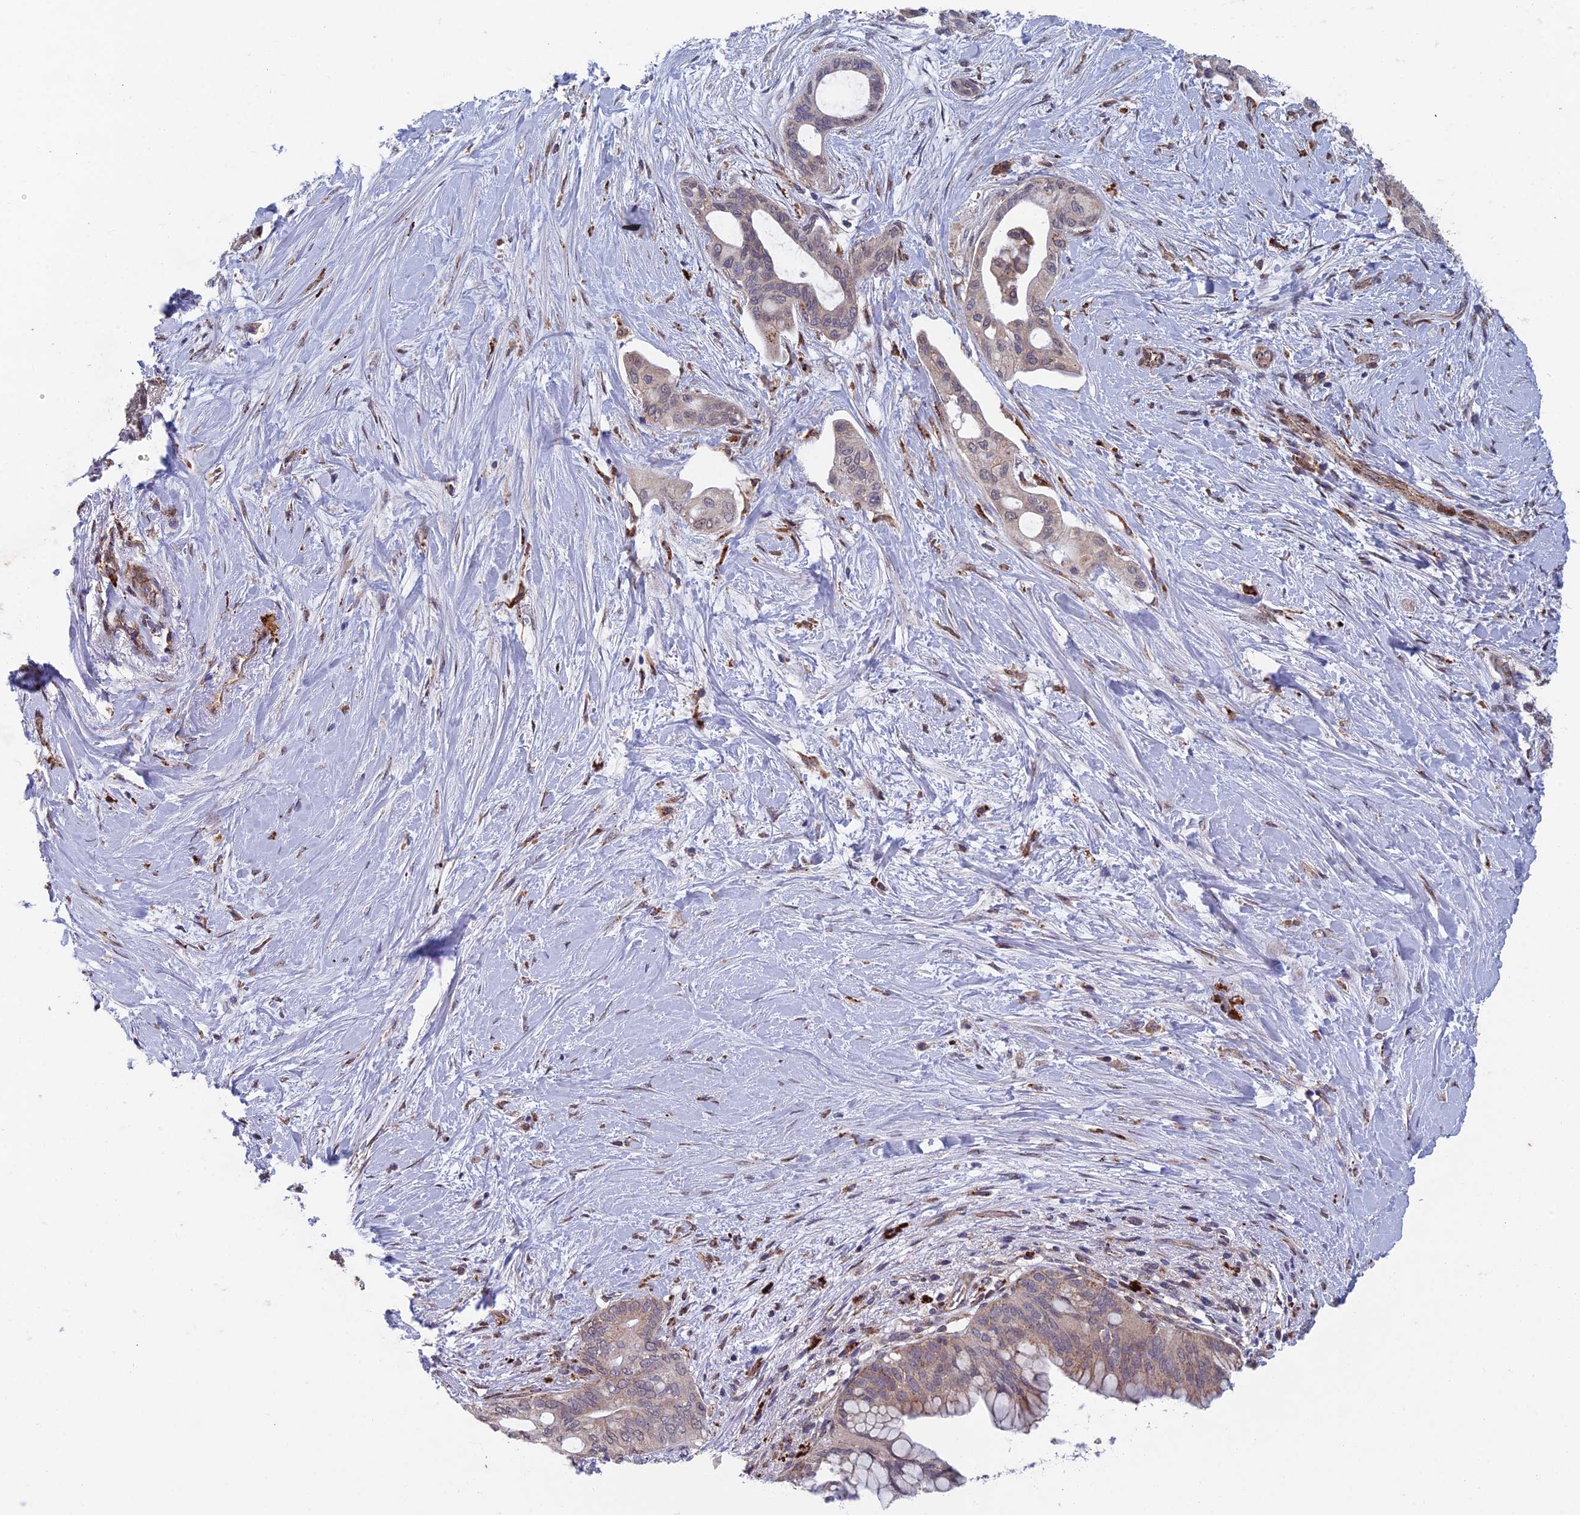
{"staining": {"intensity": "weak", "quantity": "25%-75%", "location": "cytoplasmic/membranous"}, "tissue": "pancreatic cancer", "cell_type": "Tumor cells", "image_type": "cancer", "snomed": [{"axis": "morphology", "description": "Adenocarcinoma, NOS"}, {"axis": "topography", "description": "Pancreas"}], "caption": "This is a histology image of immunohistochemistry (IHC) staining of pancreatic cancer, which shows weak expression in the cytoplasmic/membranous of tumor cells.", "gene": "FOXS1", "patient": {"sex": "male", "age": 46}}